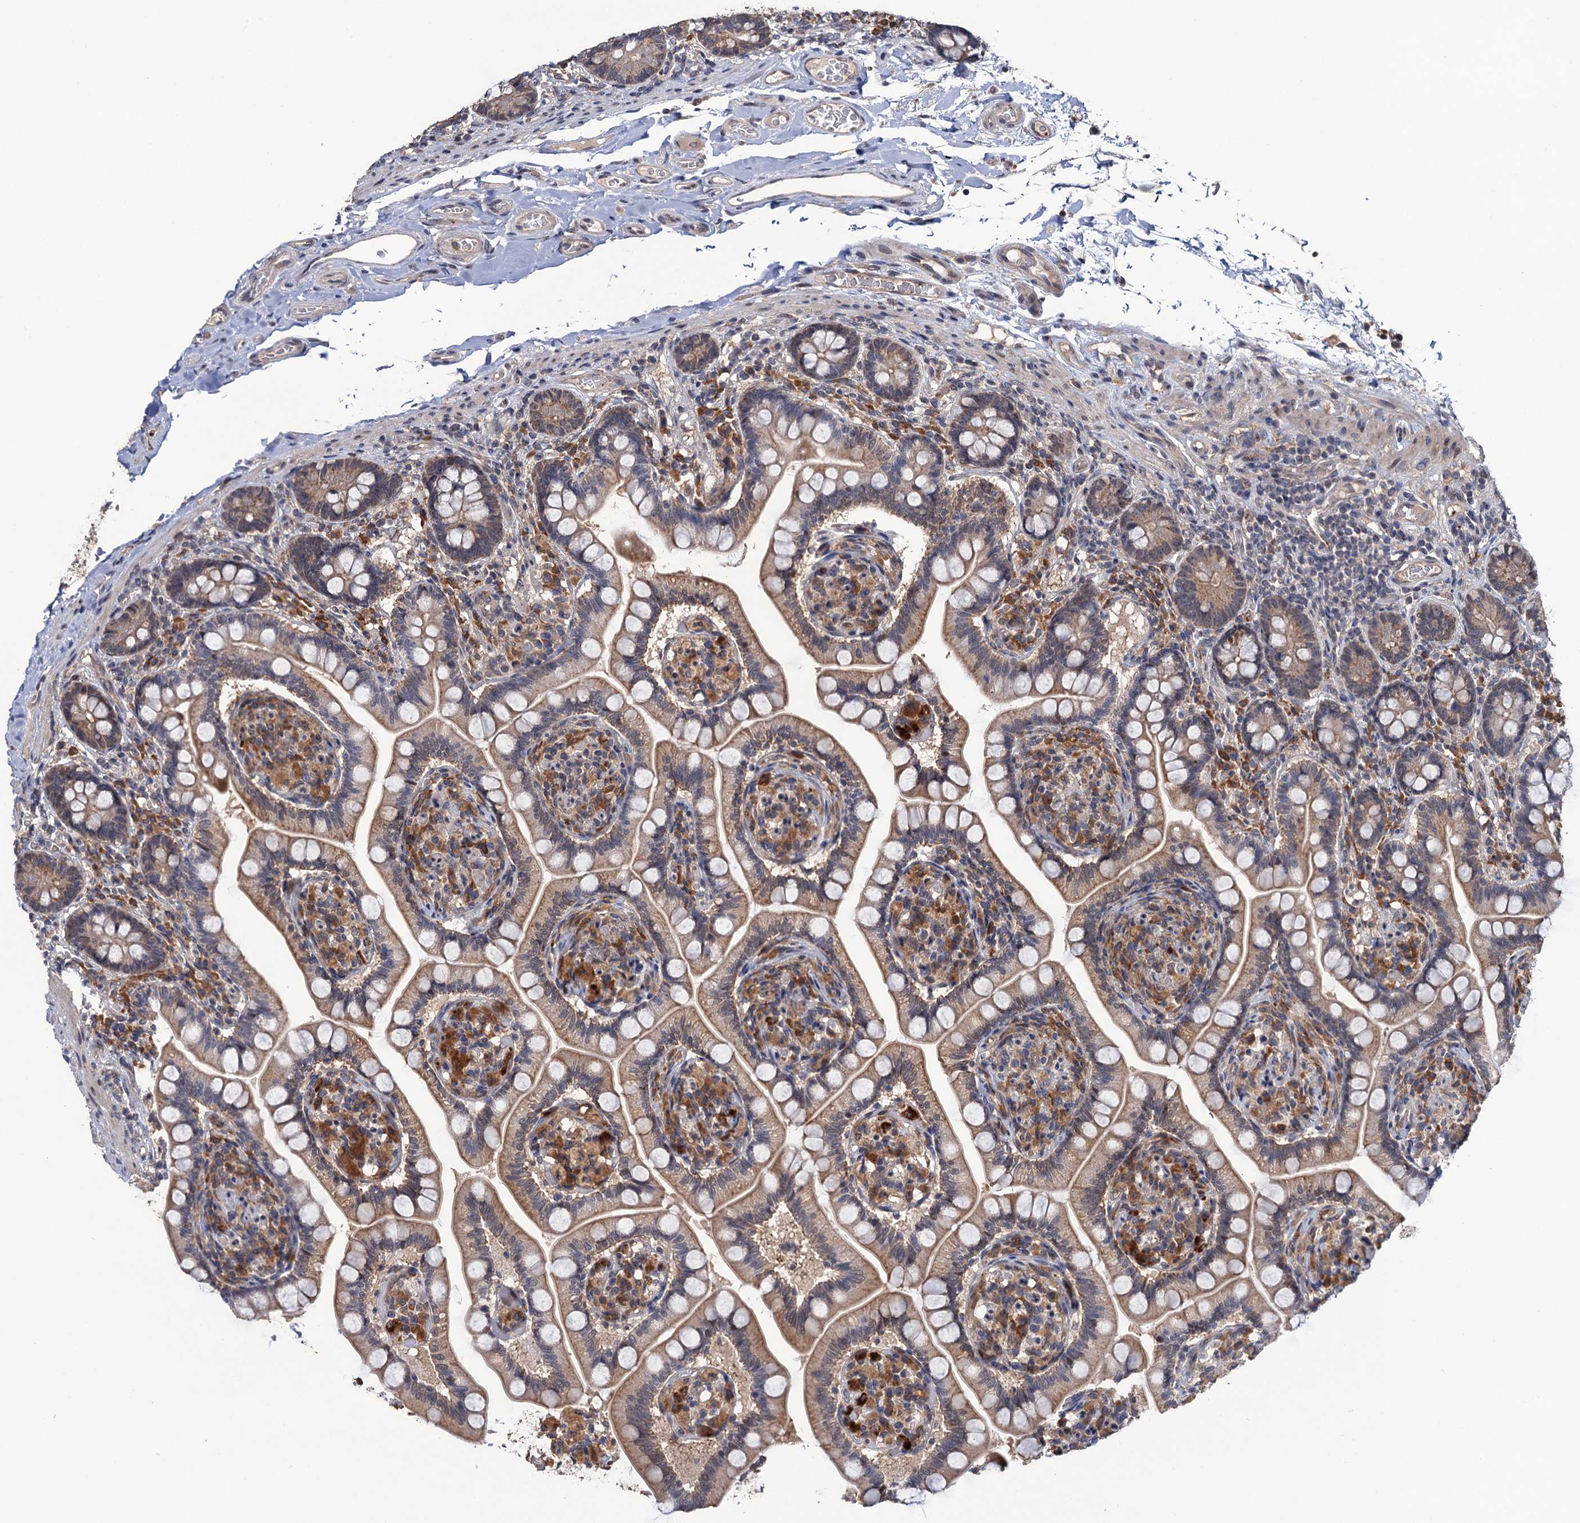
{"staining": {"intensity": "moderate", "quantity": ">75%", "location": "cytoplasmic/membranous"}, "tissue": "small intestine", "cell_type": "Glandular cells", "image_type": "normal", "snomed": [{"axis": "morphology", "description": "Normal tissue, NOS"}, {"axis": "topography", "description": "Small intestine"}], "caption": "Human small intestine stained with a protein marker shows moderate staining in glandular cells.", "gene": "LRRC63", "patient": {"sex": "female", "age": 64}}